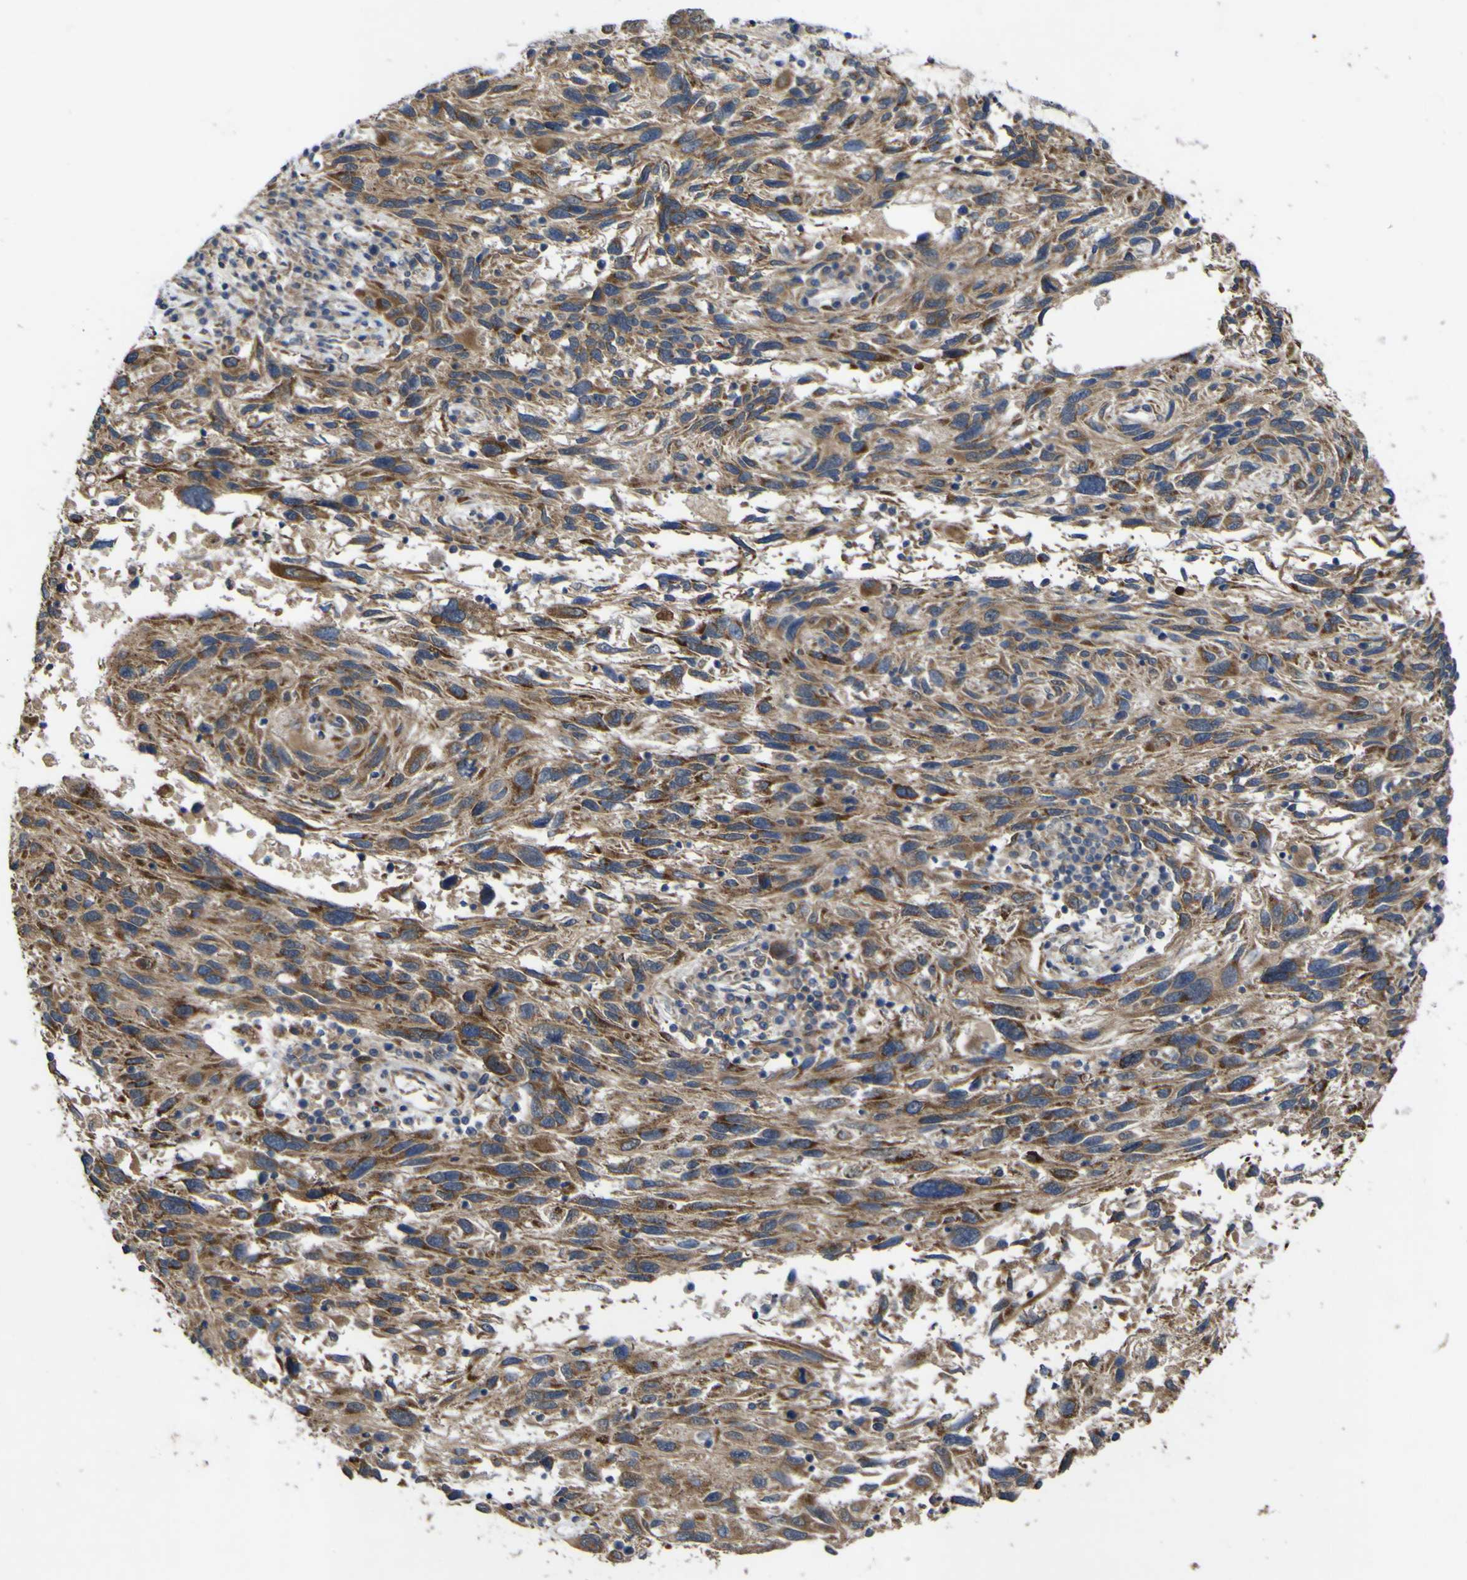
{"staining": {"intensity": "moderate", "quantity": ">75%", "location": "cytoplasmic/membranous"}, "tissue": "melanoma", "cell_type": "Tumor cells", "image_type": "cancer", "snomed": [{"axis": "morphology", "description": "Malignant melanoma, NOS"}, {"axis": "topography", "description": "Skin"}], "caption": "Immunohistochemical staining of melanoma displays moderate cytoplasmic/membranous protein staining in approximately >75% of tumor cells.", "gene": "IRAK2", "patient": {"sex": "male", "age": 53}}